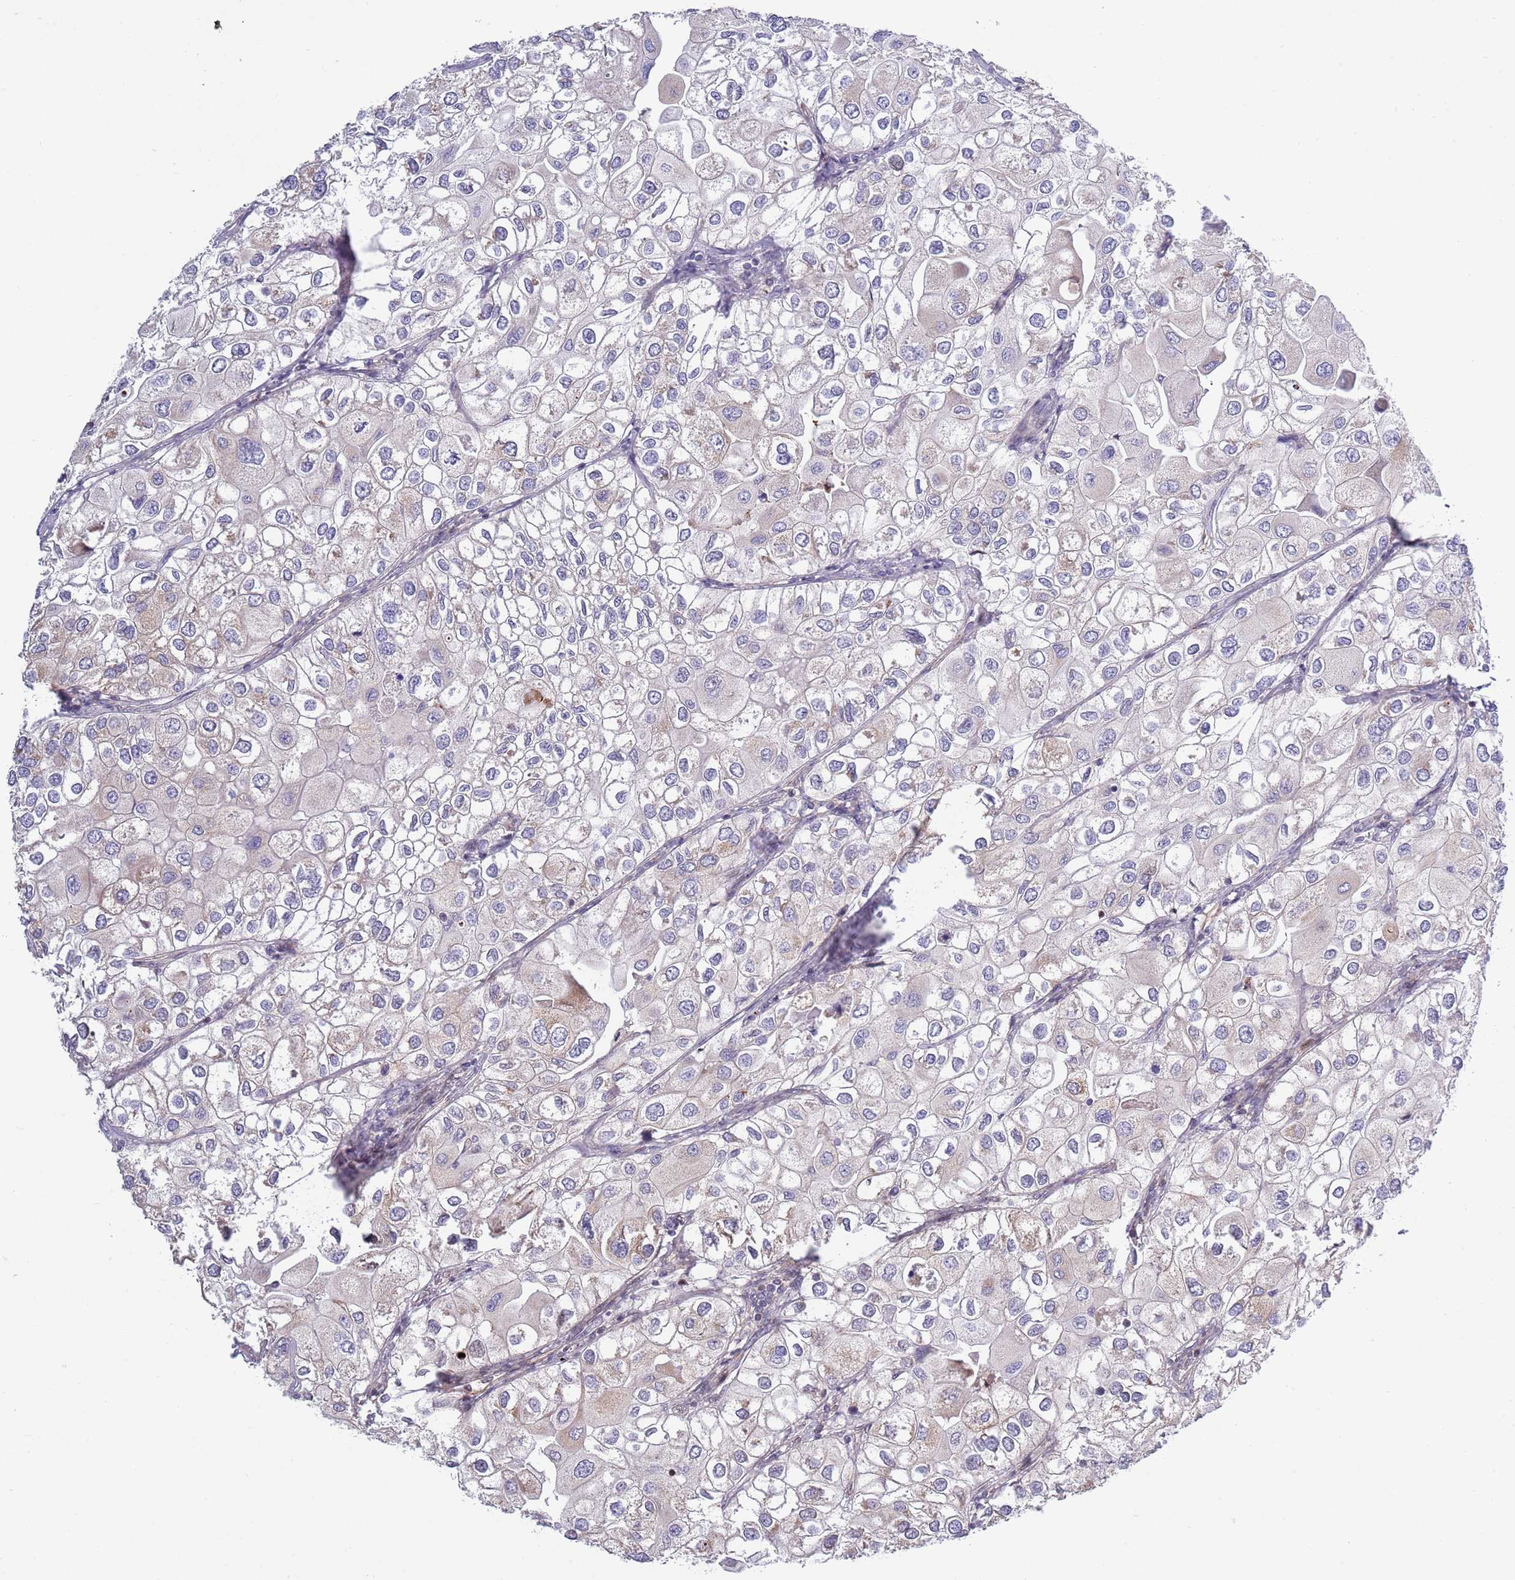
{"staining": {"intensity": "negative", "quantity": "none", "location": "none"}, "tissue": "urothelial cancer", "cell_type": "Tumor cells", "image_type": "cancer", "snomed": [{"axis": "morphology", "description": "Urothelial carcinoma, High grade"}, {"axis": "topography", "description": "Urinary bladder"}], "caption": "High magnification brightfield microscopy of urothelial carcinoma (high-grade) stained with DAB (brown) and counterstained with hematoxylin (blue): tumor cells show no significant staining.", "gene": "TBX10", "patient": {"sex": "male", "age": 64}}